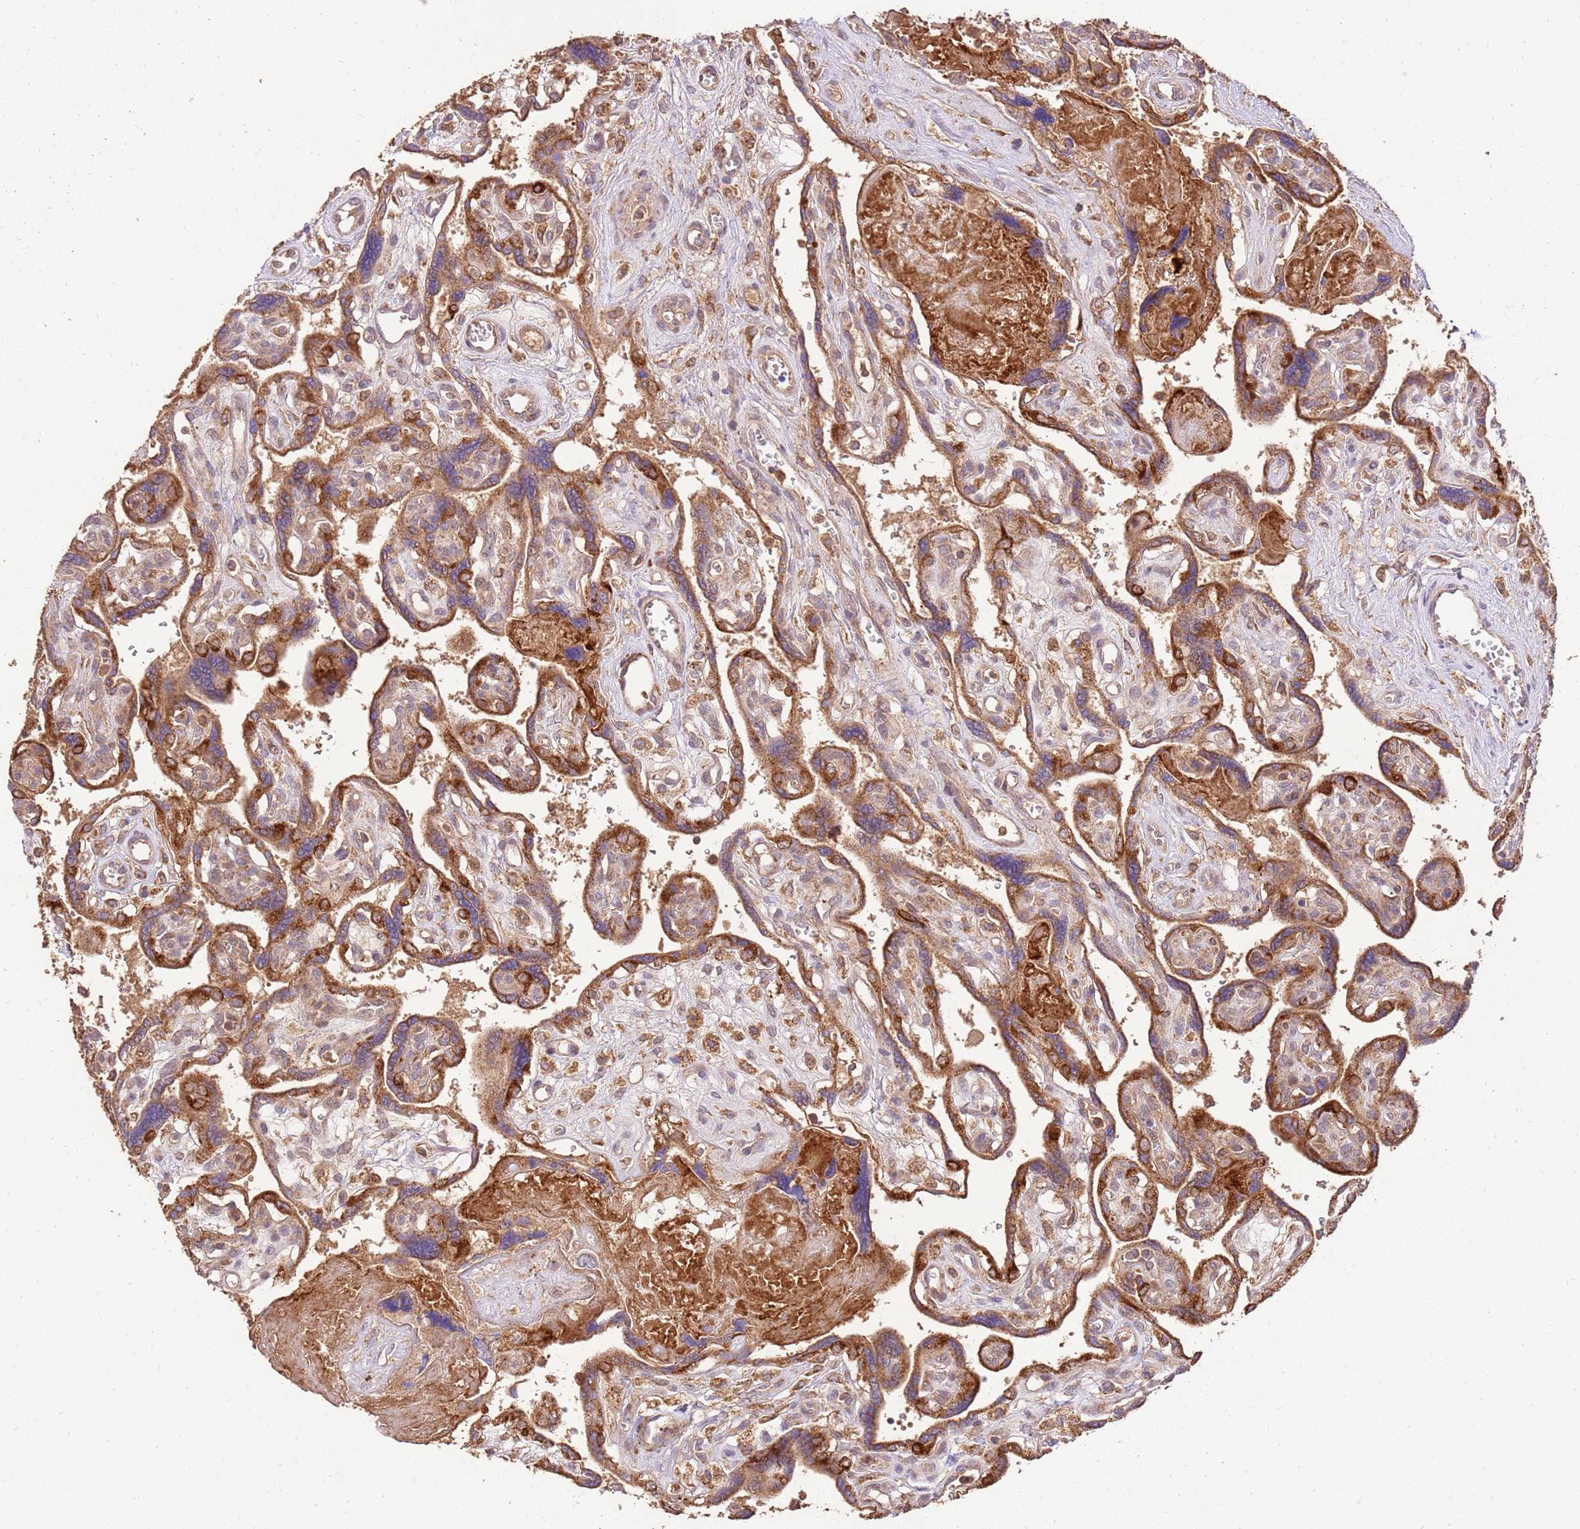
{"staining": {"intensity": "moderate", "quantity": ">75%", "location": "cytoplasmic/membranous"}, "tissue": "placenta", "cell_type": "Decidual cells", "image_type": "normal", "snomed": [{"axis": "morphology", "description": "Normal tissue, NOS"}, {"axis": "topography", "description": "Placenta"}], "caption": "Benign placenta displays moderate cytoplasmic/membranous expression in approximately >75% of decidual cells.", "gene": "LRRC28", "patient": {"sex": "female", "age": 39}}